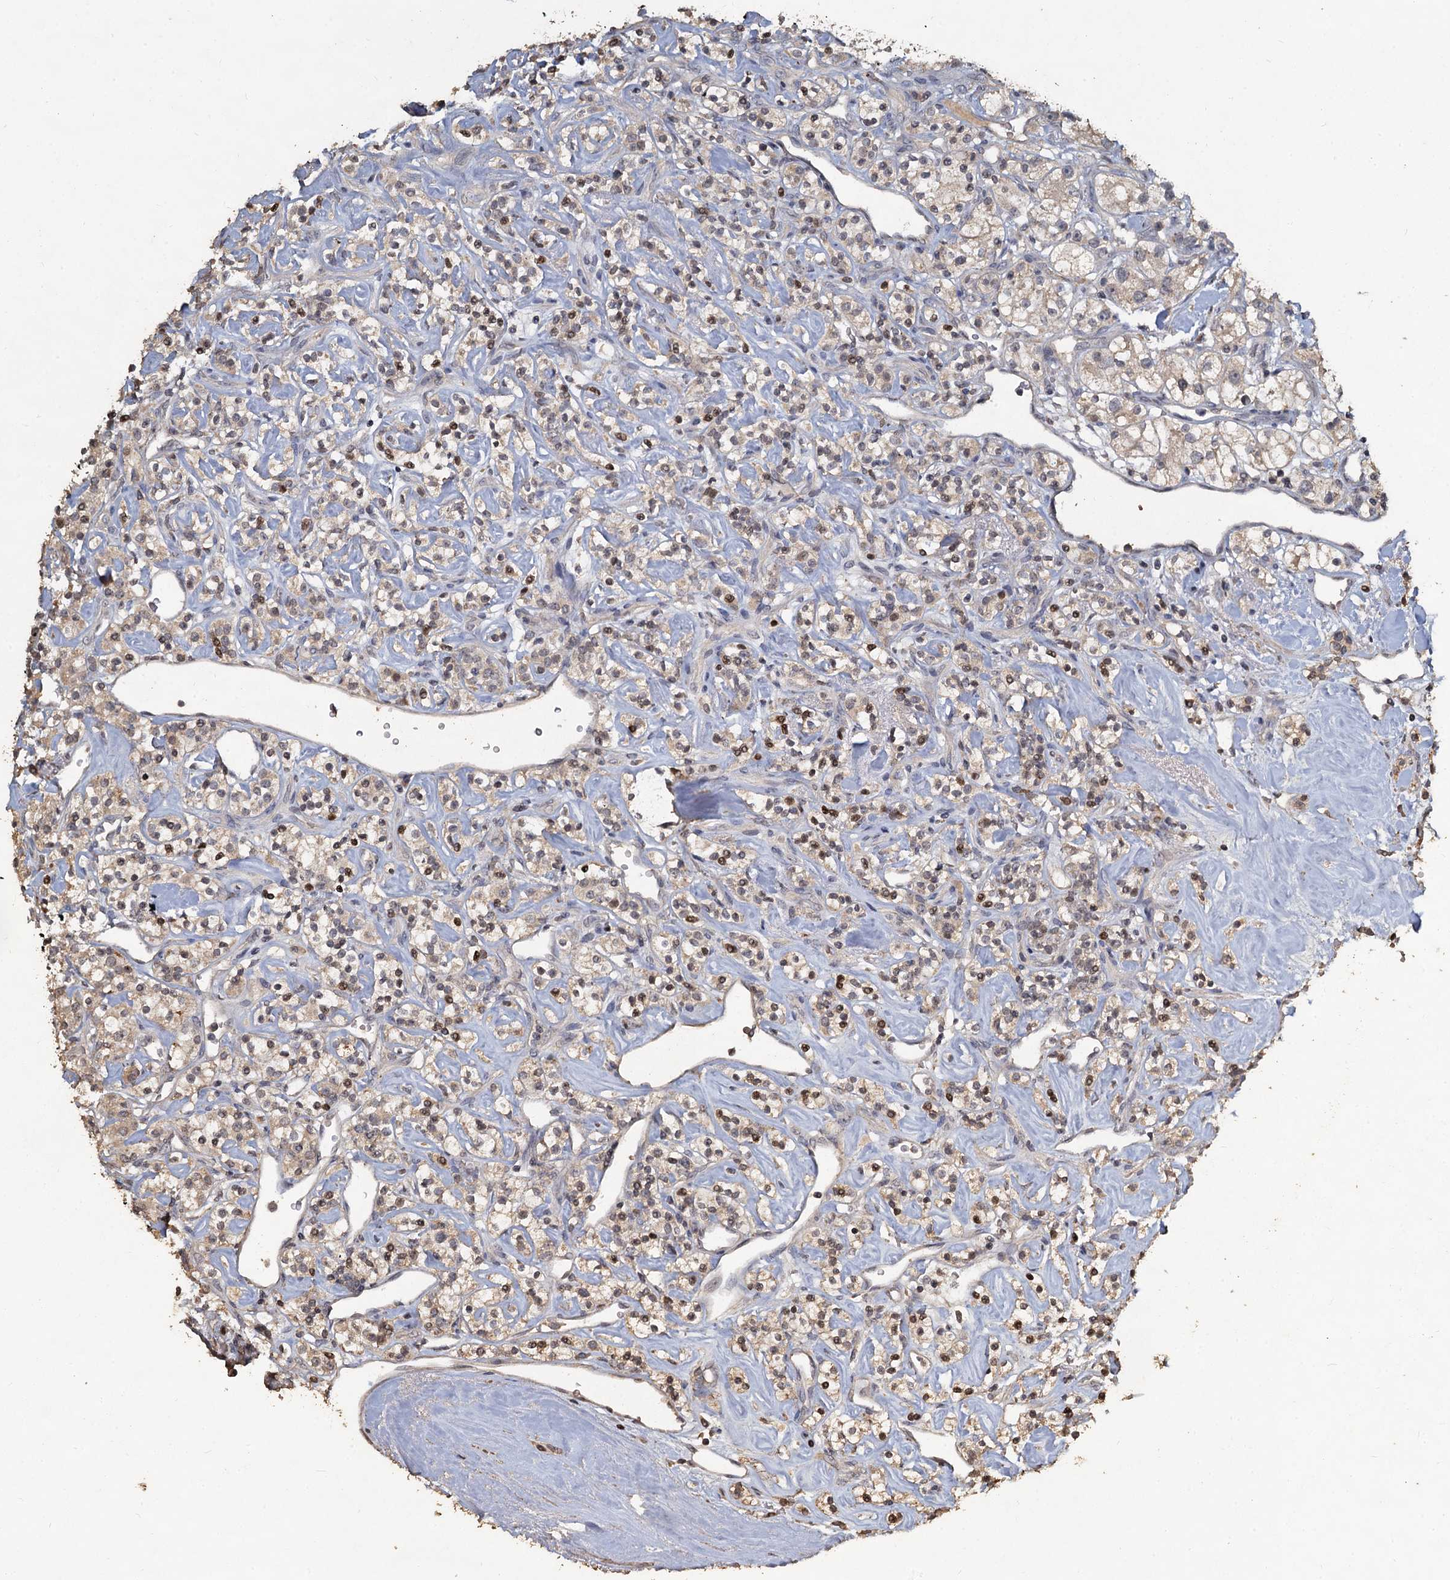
{"staining": {"intensity": "weak", "quantity": "<25%", "location": "cytoplasmic/membranous"}, "tissue": "renal cancer", "cell_type": "Tumor cells", "image_type": "cancer", "snomed": [{"axis": "morphology", "description": "Adenocarcinoma, NOS"}, {"axis": "topography", "description": "Kidney"}], "caption": "The histopathology image demonstrates no staining of tumor cells in renal cancer (adenocarcinoma).", "gene": "CCDC61", "patient": {"sex": "male", "age": 77}}